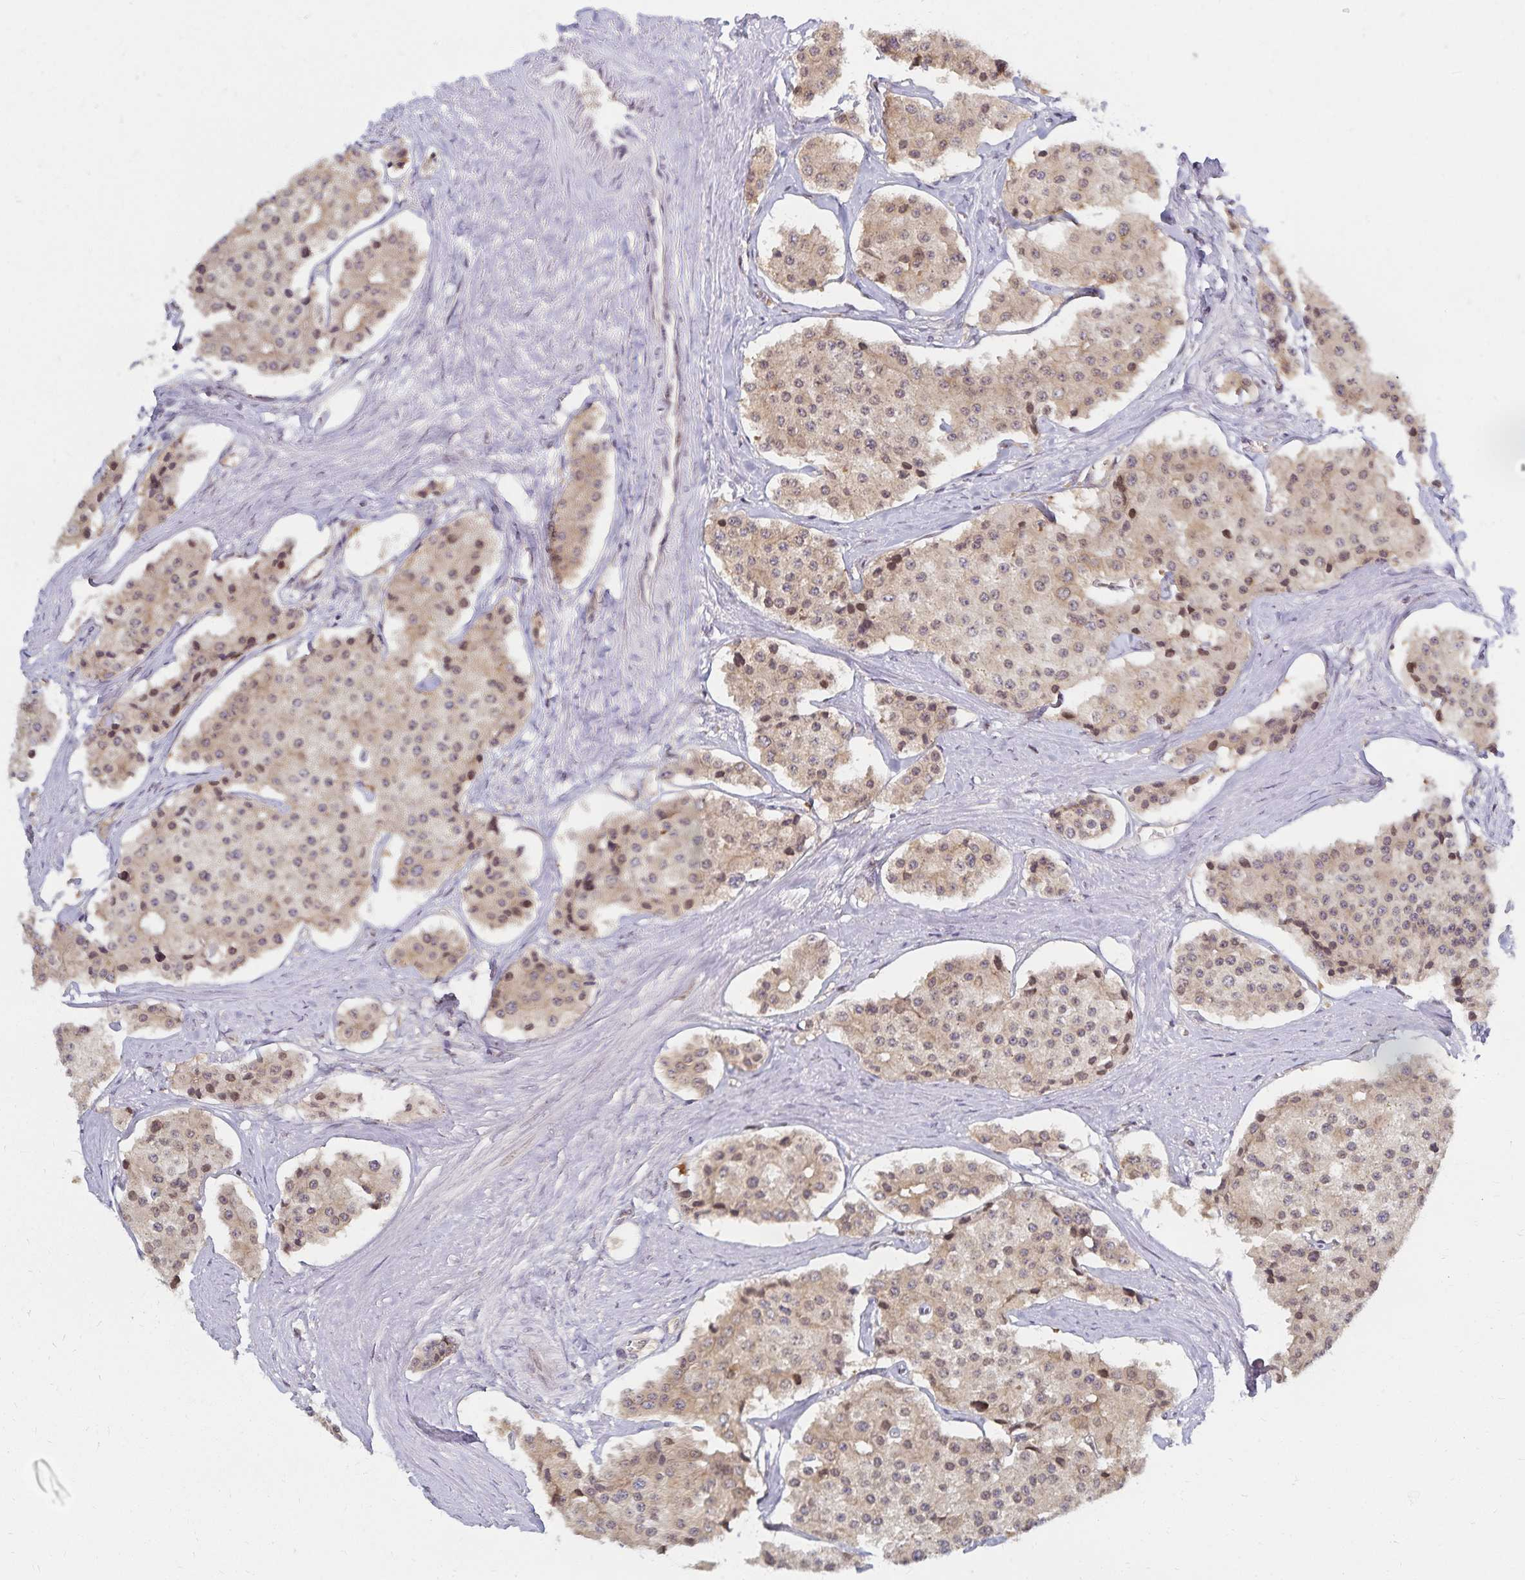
{"staining": {"intensity": "weak", "quantity": ">75%", "location": "cytoplasmic/membranous,nuclear"}, "tissue": "carcinoid", "cell_type": "Tumor cells", "image_type": "cancer", "snomed": [{"axis": "morphology", "description": "Carcinoid, malignant, NOS"}, {"axis": "topography", "description": "Small intestine"}], "caption": "Carcinoid stained with DAB (3,3'-diaminobenzidine) immunohistochemistry displays low levels of weak cytoplasmic/membranous and nuclear positivity in approximately >75% of tumor cells.", "gene": "RAB9B", "patient": {"sex": "female", "age": 65}}